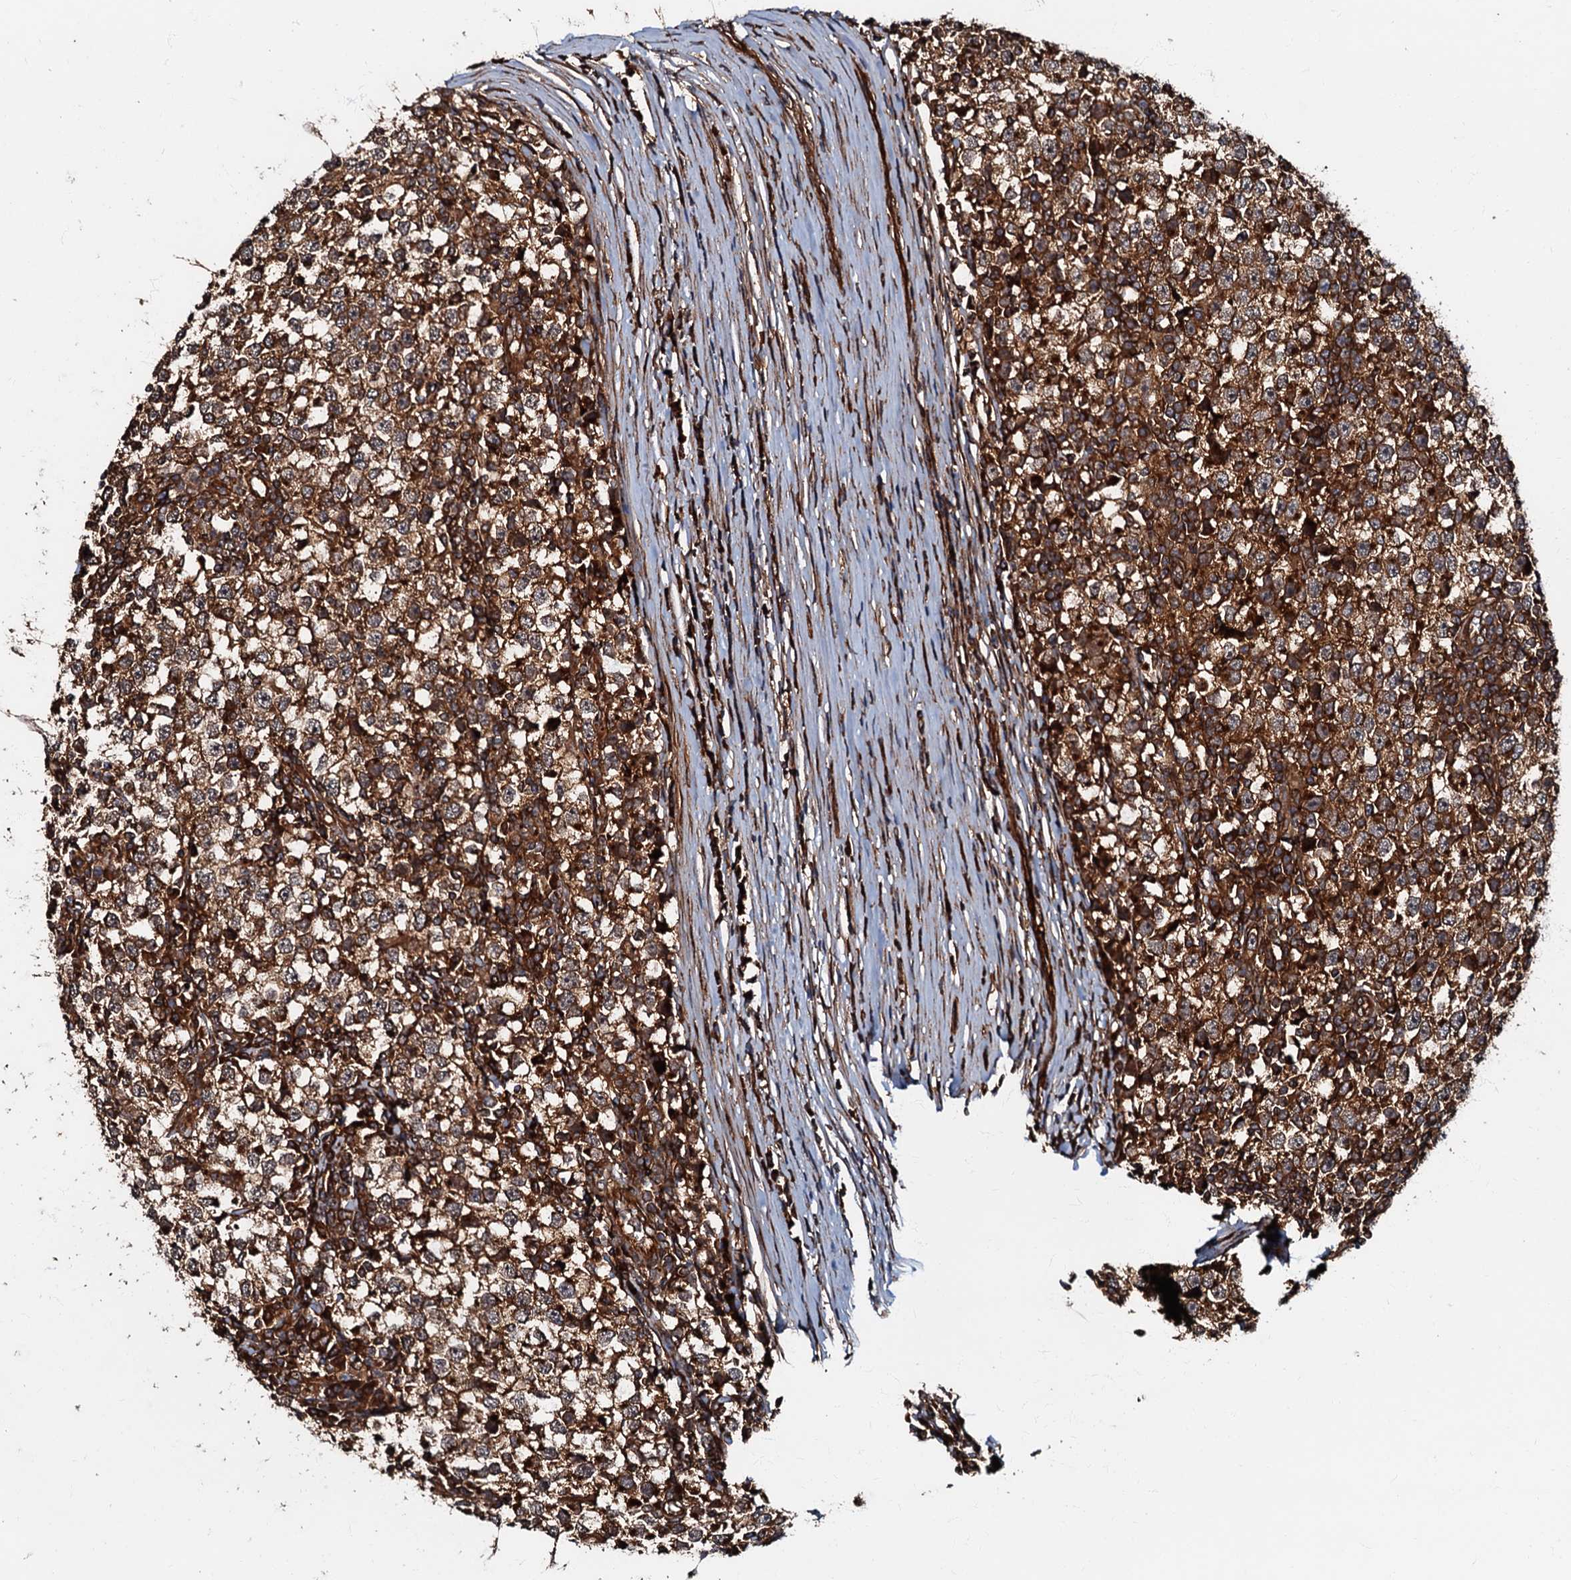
{"staining": {"intensity": "strong", "quantity": ">75%", "location": "cytoplasmic/membranous"}, "tissue": "testis cancer", "cell_type": "Tumor cells", "image_type": "cancer", "snomed": [{"axis": "morphology", "description": "Seminoma, NOS"}, {"axis": "topography", "description": "Testis"}], "caption": "About >75% of tumor cells in testis cancer (seminoma) display strong cytoplasmic/membranous protein expression as visualized by brown immunohistochemical staining.", "gene": "BLOC1S6", "patient": {"sex": "male", "age": 65}}